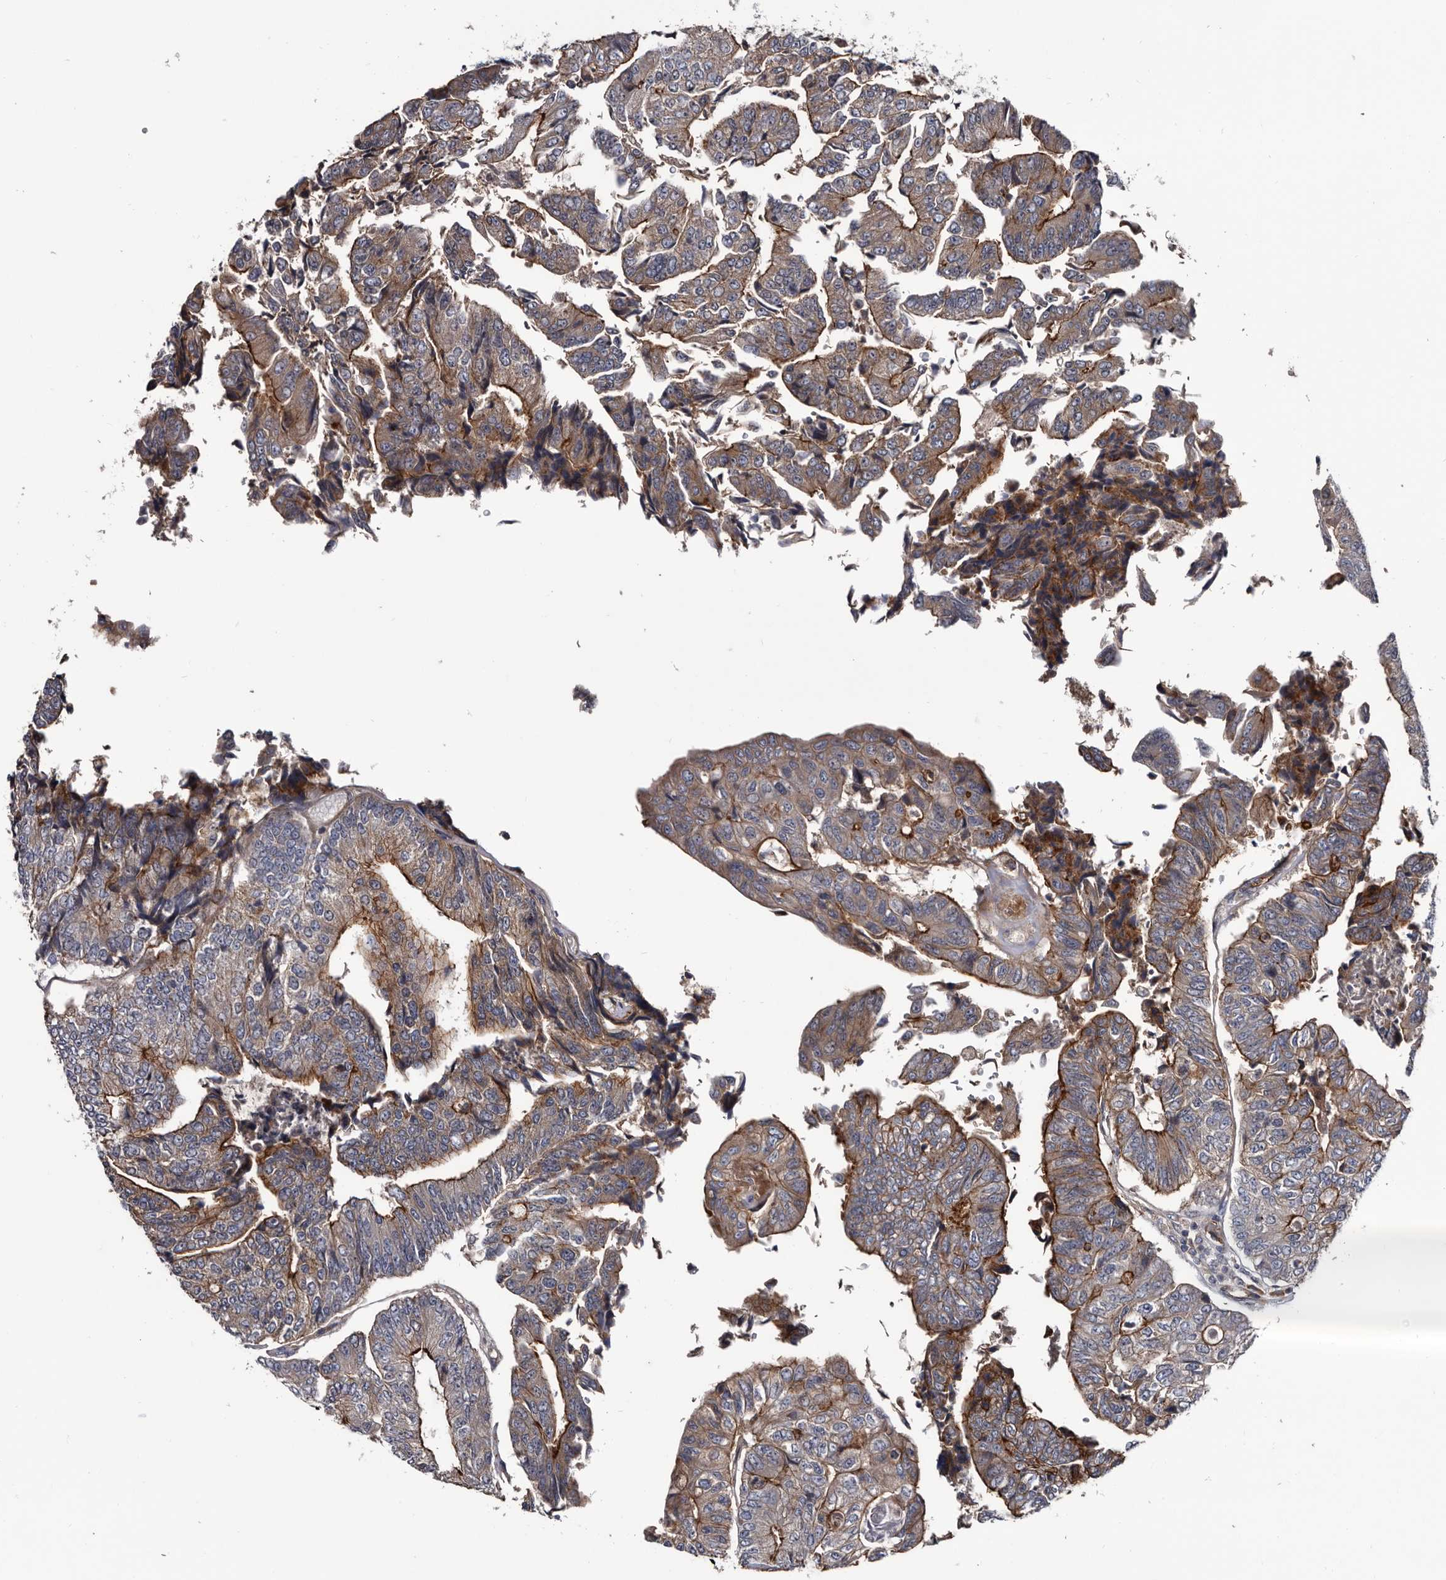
{"staining": {"intensity": "moderate", "quantity": ">75%", "location": "cytoplasmic/membranous"}, "tissue": "colorectal cancer", "cell_type": "Tumor cells", "image_type": "cancer", "snomed": [{"axis": "morphology", "description": "Adenocarcinoma, NOS"}, {"axis": "topography", "description": "Colon"}], "caption": "This photomicrograph reveals adenocarcinoma (colorectal) stained with IHC to label a protein in brown. The cytoplasmic/membranous of tumor cells show moderate positivity for the protein. Nuclei are counter-stained blue.", "gene": "TSPAN17", "patient": {"sex": "female", "age": 67}}